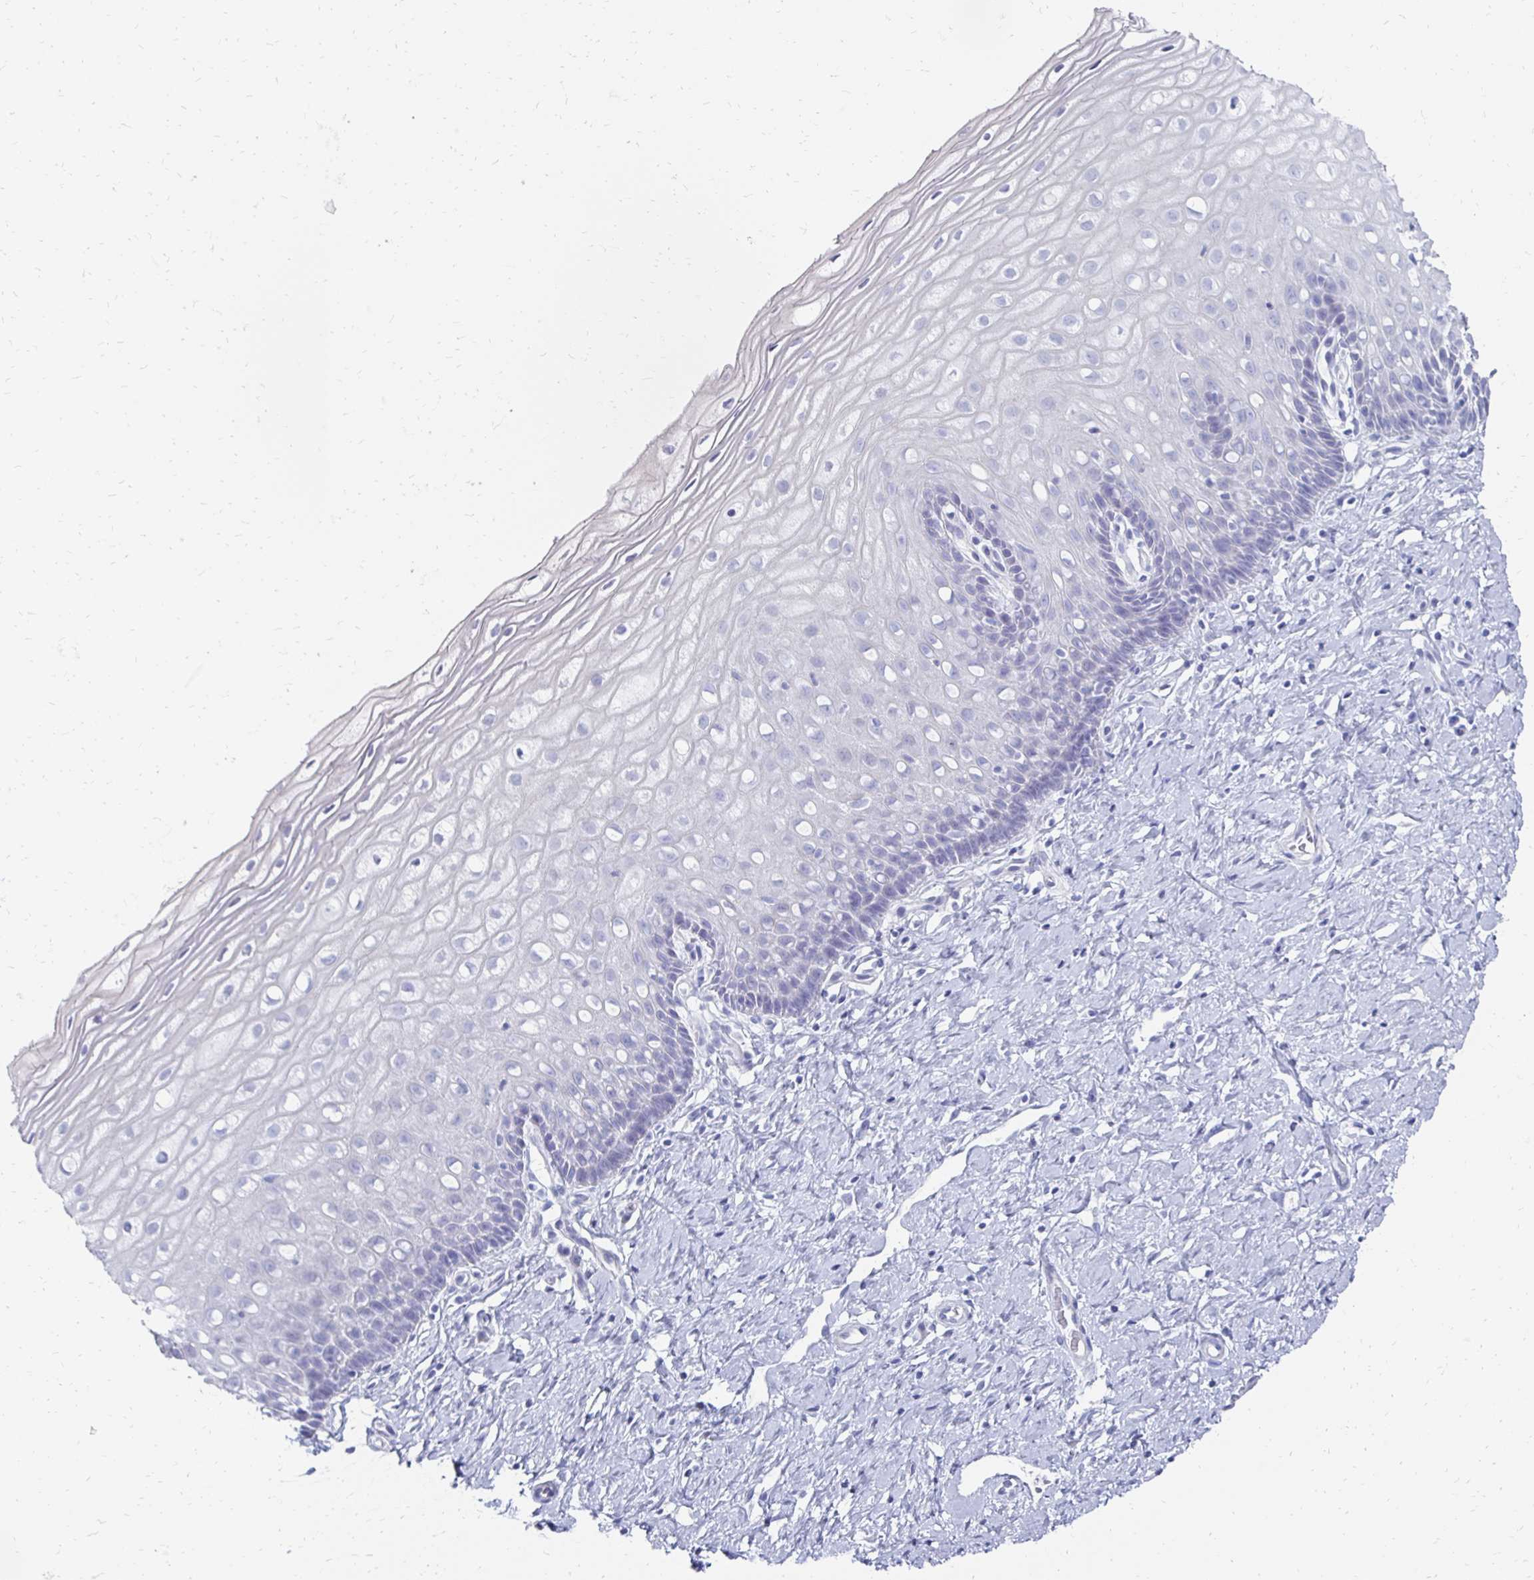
{"staining": {"intensity": "negative", "quantity": "none", "location": "none"}, "tissue": "cervix", "cell_type": "Glandular cells", "image_type": "normal", "snomed": [{"axis": "morphology", "description": "Normal tissue, NOS"}, {"axis": "topography", "description": "Cervix"}], "caption": "Immunohistochemistry image of unremarkable human cervix stained for a protein (brown), which shows no staining in glandular cells. Nuclei are stained in blue.", "gene": "SYCP3", "patient": {"sex": "female", "age": 37}}